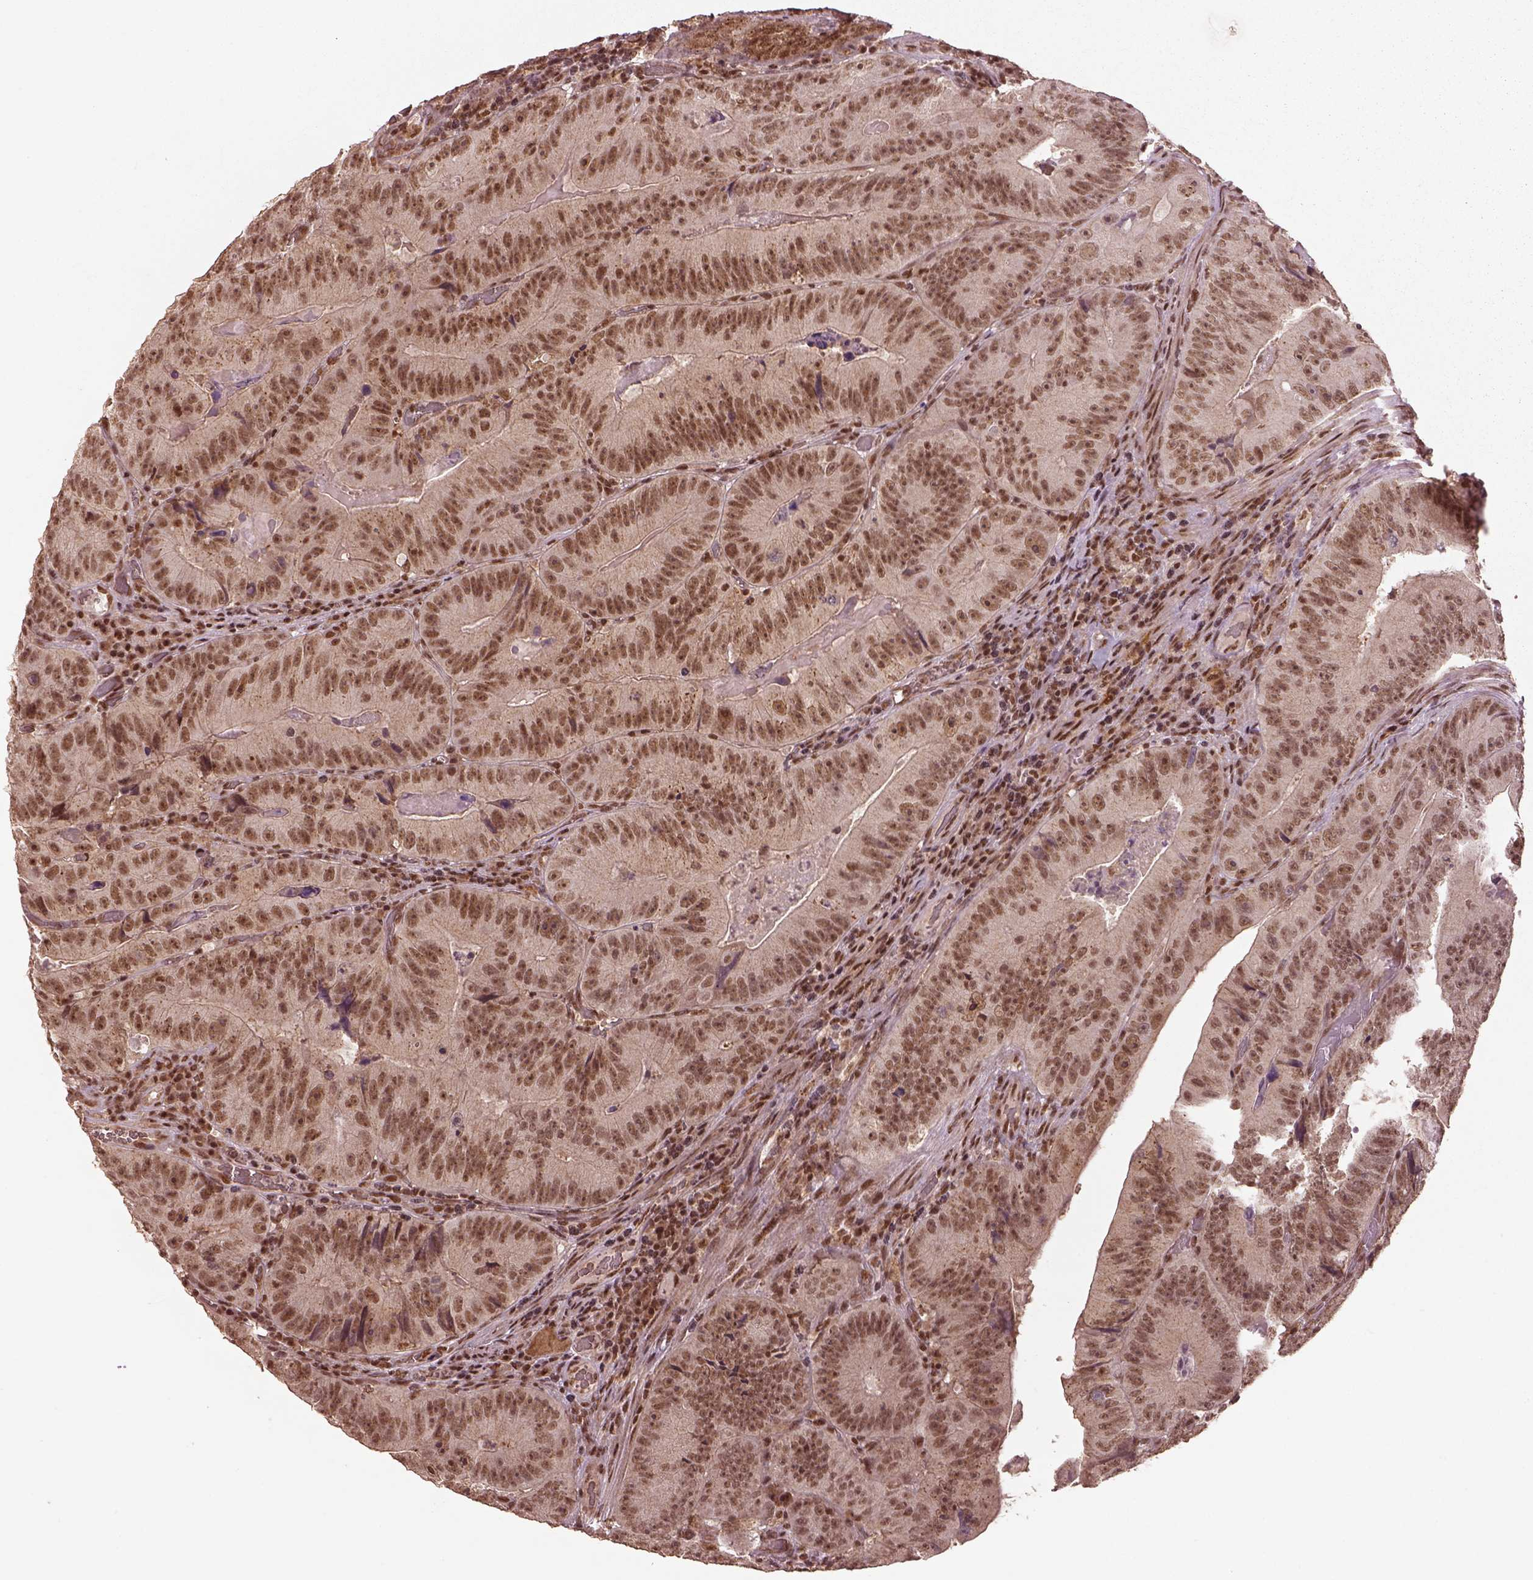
{"staining": {"intensity": "moderate", "quantity": ">75%", "location": "nuclear"}, "tissue": "colorectal cancer", "cell_type": "Tumor cells", "image_type": "cancer", "snomed": [{"axis": "morphology", "description": "Adenocarcinoma, NOS"}, {"axis": "topography", "description": "Colon"}], "caption": "About >75% of tumor cells in human colorectal adenocarcinoma exhibit moderate nuclear protein expression as visualized by brown immunohistochemical staining.", "gene": "BRD9", "patient": {"sex": "female", "age": 86}}